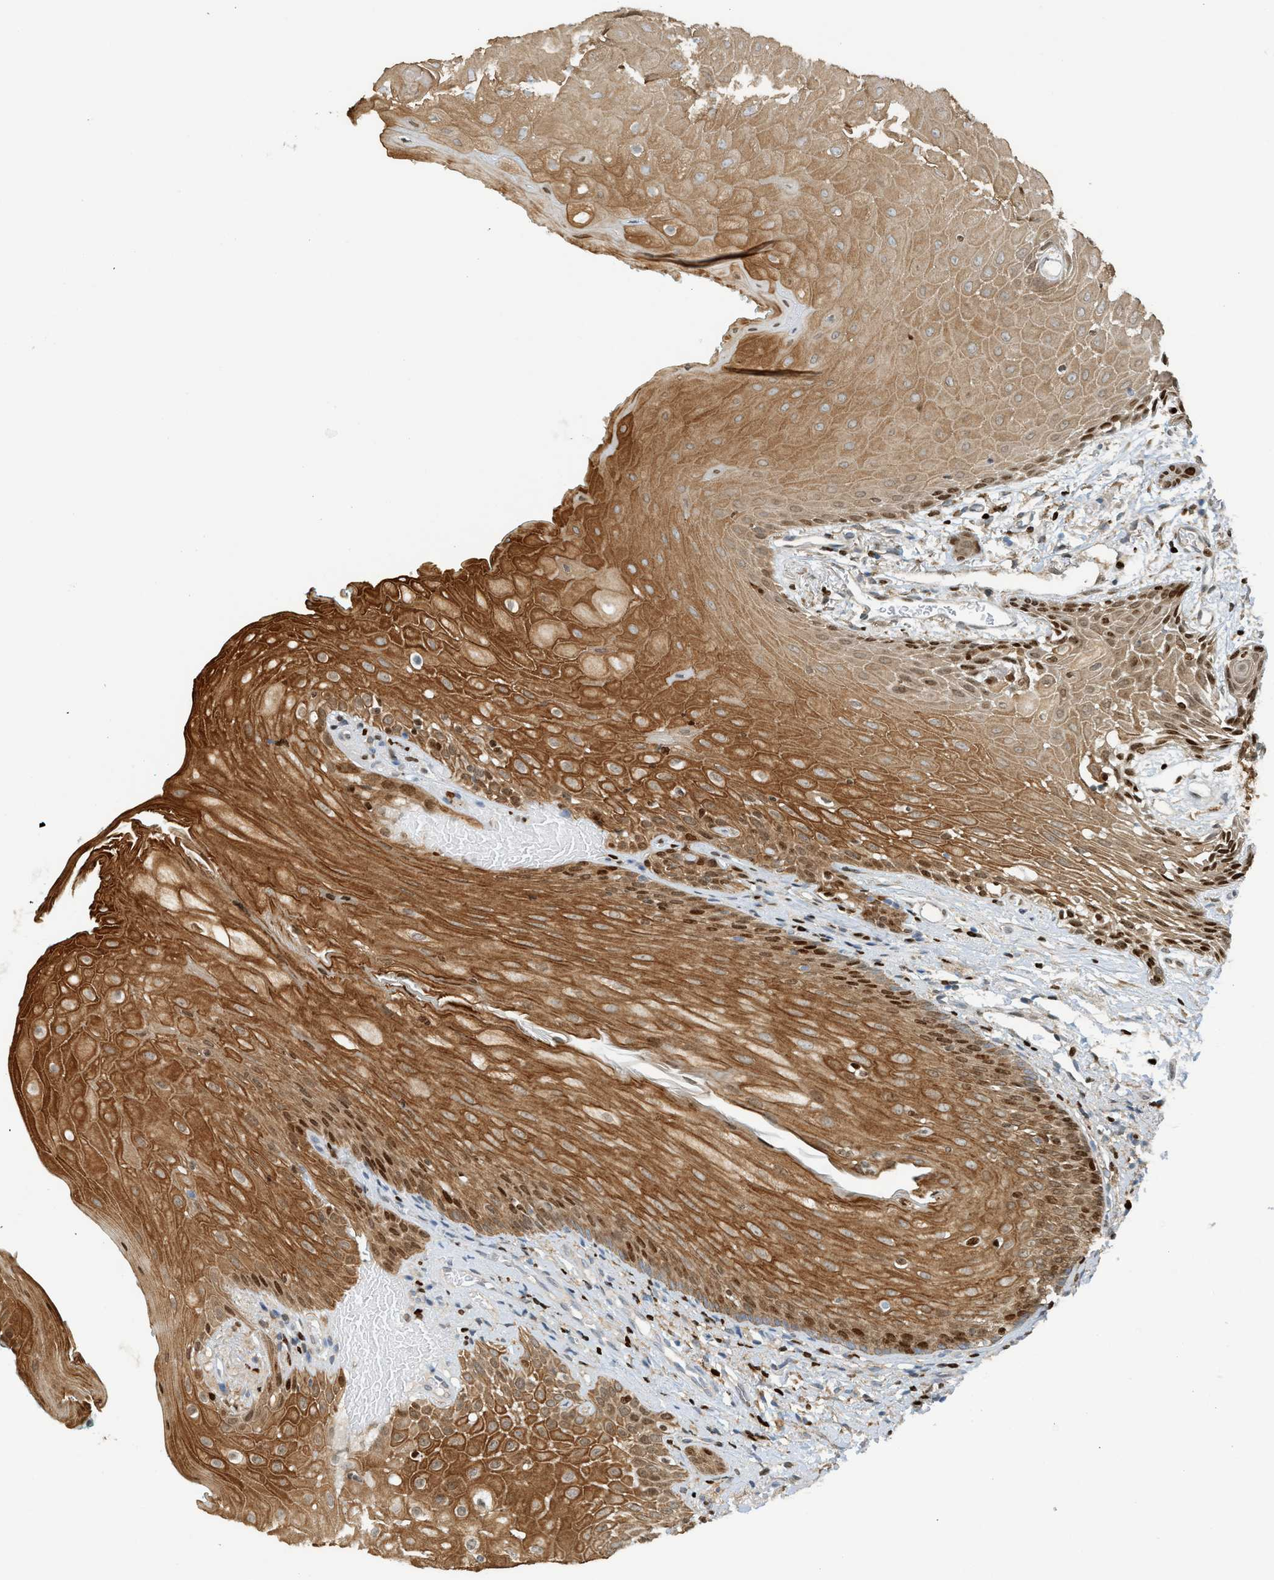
{"staining": {"intensity": "strong", "quantity": ">75%", "location": "cytoplasmic/membranous,nuclear"}, "tissue": "oral mucosa", "cell_type": "Squamous epithelial cells", "image_type": "normal", "snomed": [{"axis": "morphology", "description": "Normal tissue, NOS"}, {"axis": "morphology", "description": "Squamous cell carcinoma, NOS"}, {"axis": "topography", "description": "Oral tissue"}, {"axis": "topography", "description": "Salivary gland"}, {"axis": "topography", "description": "Head-Neck"}], "caption": "Human oral mucosa stained for a protein (brown) shows strong cytoplasmic/membranous,nuclear positive staining in about >75% of squamous epithelial cells.", "gene": "SH3D19", "patient": {"sex": "female", "age": 62}}